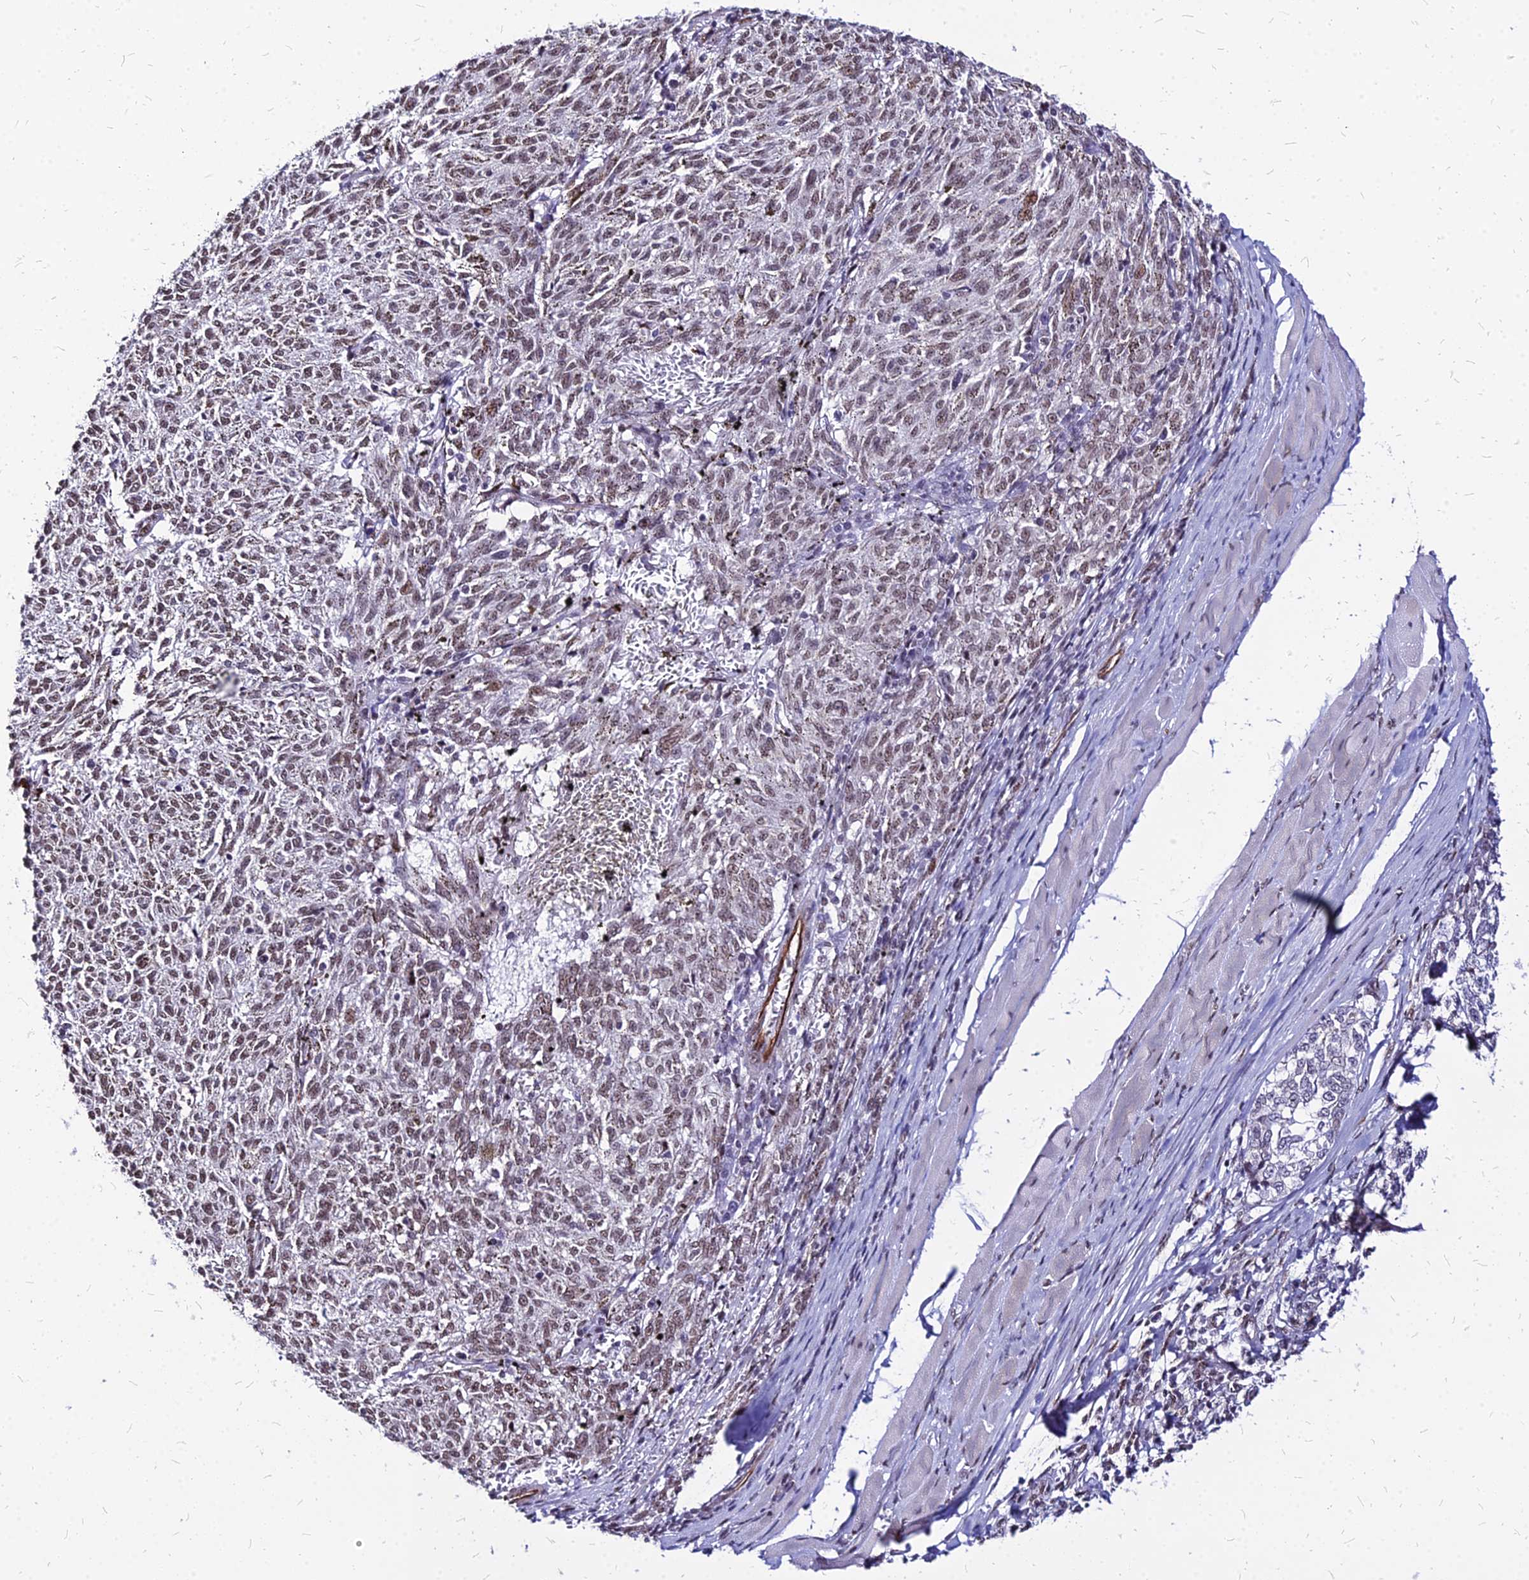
{"staining": {"intensity": "moderate", "quantity": "25%-75%", "location": "nuclear"}, "tissue": "melanoma", "cell_type": "Tumor cells", "image_type": "cancer", "snomed": [{"axis": "morphology", "description": "Malignant melanoma, NOS"}, {"axis": "topography", "description": "Skin"}], "caption": "The photomicrograph displays immunohistochemical staining of malignant melanoma. There is moderate nuclear expression is identified in about 25%-75% of tumor cells.", "gene": "FDX2", "patient": {"sex": "female", "age": 72}}